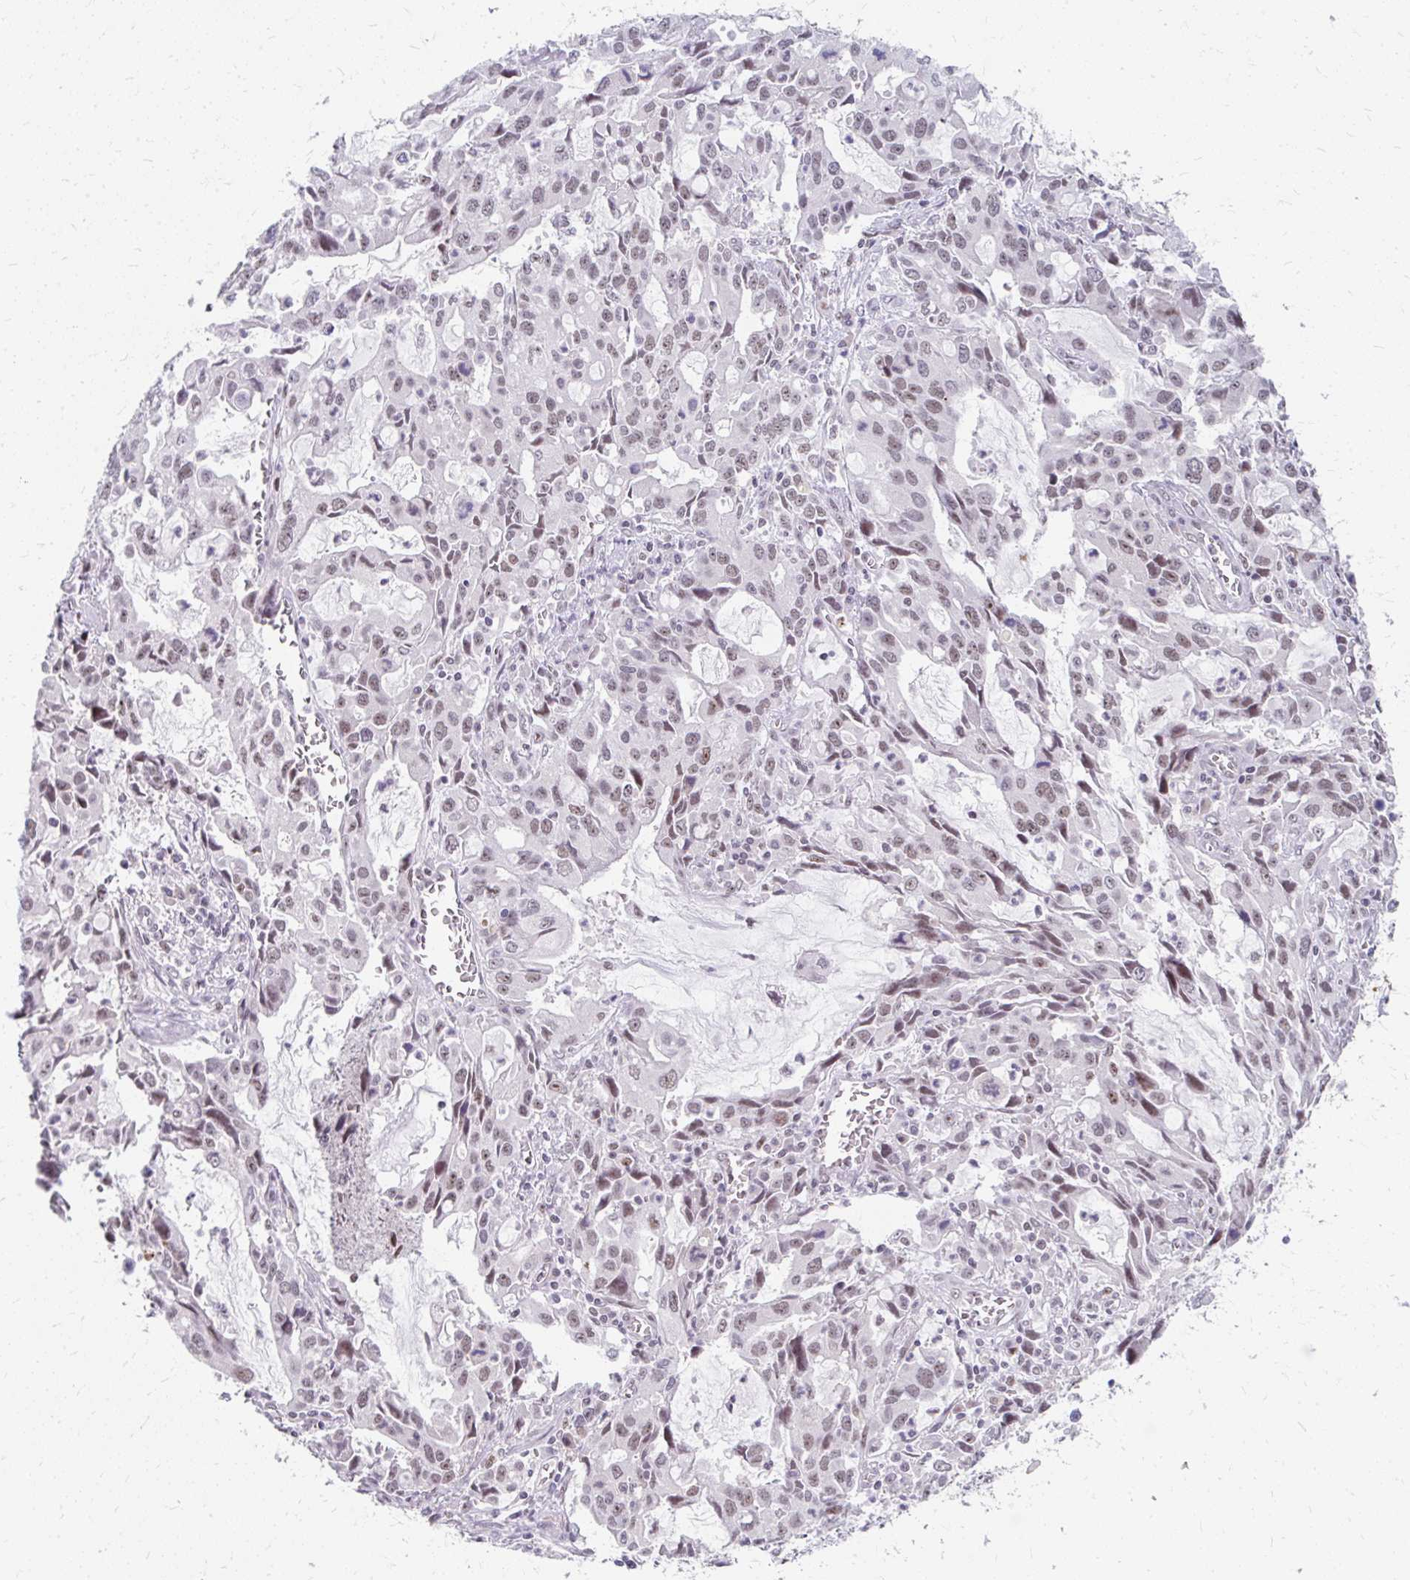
{"staining": {"intensity": "weak", "quantity": ">75%", "location": "nuclear"}, "tissue": "stomach cancer", "cell_type": "Tumor cells", "image_type": "cancer", "snomed": [{"axis": "morphology", "description": "Adenocarcinoma, NOS"}, {"axis": "topography", "description": "Stomach, upper"}], "caption": "DAB (3,3'-diaminobenzidine) immunohistochemical staining of human adenocarcinoma (stomach) demonstrates weak nuclear protein staining in approximately >75% of tumor cells.", "gene": "GTF2H1", "patient": {"sex": "male", "age": 85}}